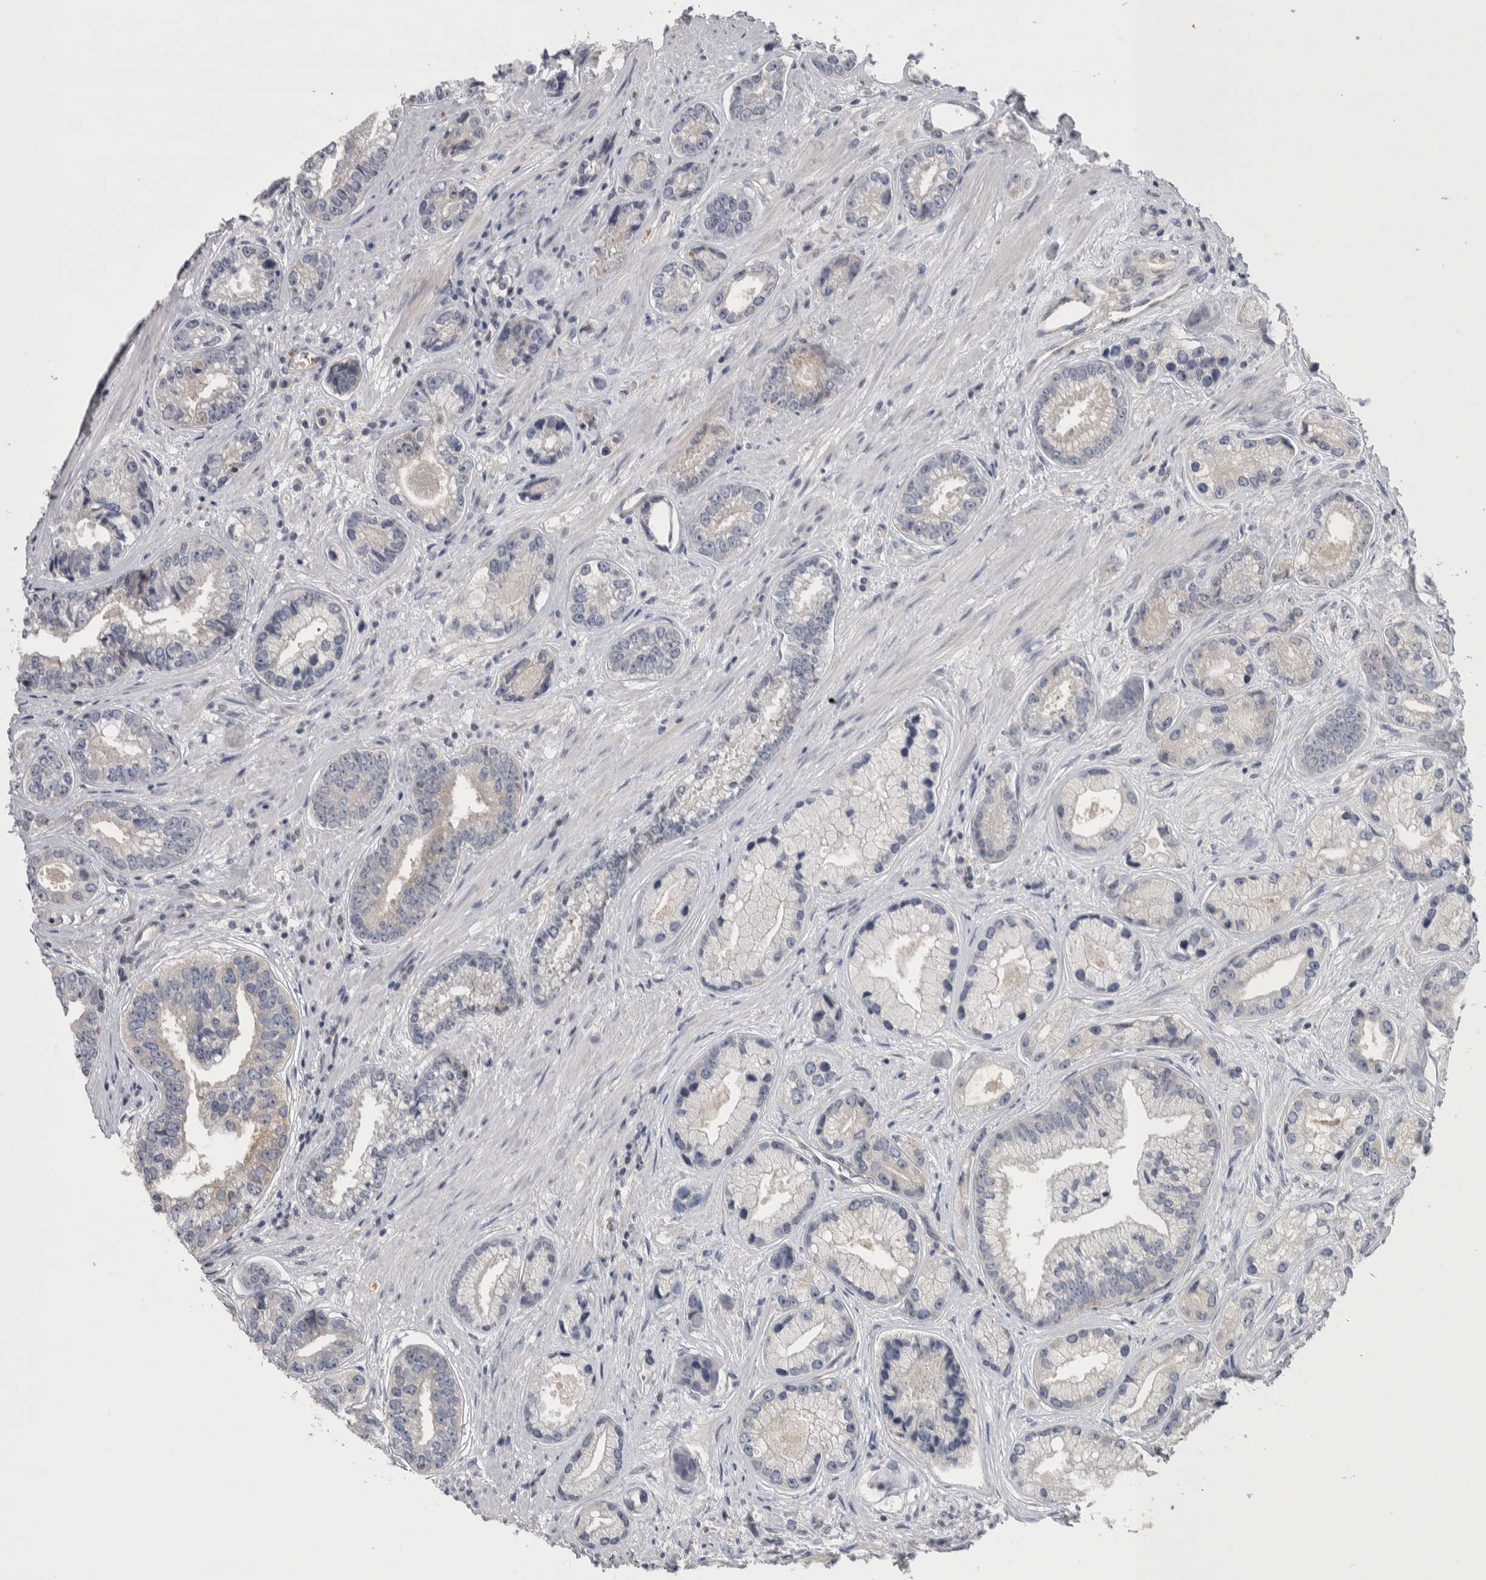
{"staining": {"intensity": "negative", "quantity": "none", "location": "none"}, "tissue": "prostate cancer", "cell_type": "Tumor cells", "image_type": "cancer", "snomed": [{"axis": "morphology", "description": "Adenocarcinoma, High grade"}, {"axis": "topography", "description": "Prostate"}], "caption": "Immunohistochemistry image of high-grade adenocarcinoma (prostate) stained for a protein (brown), which shows no staining in tumor cells. (Stains: DAB (3,3'-diaminobenzidine) IHC with hematoxylin counter stain, Microscopy: brightfield microscopy at high magnification).", "gene": "NFKB2", "patient": {"sex": "male", "age": 61}}